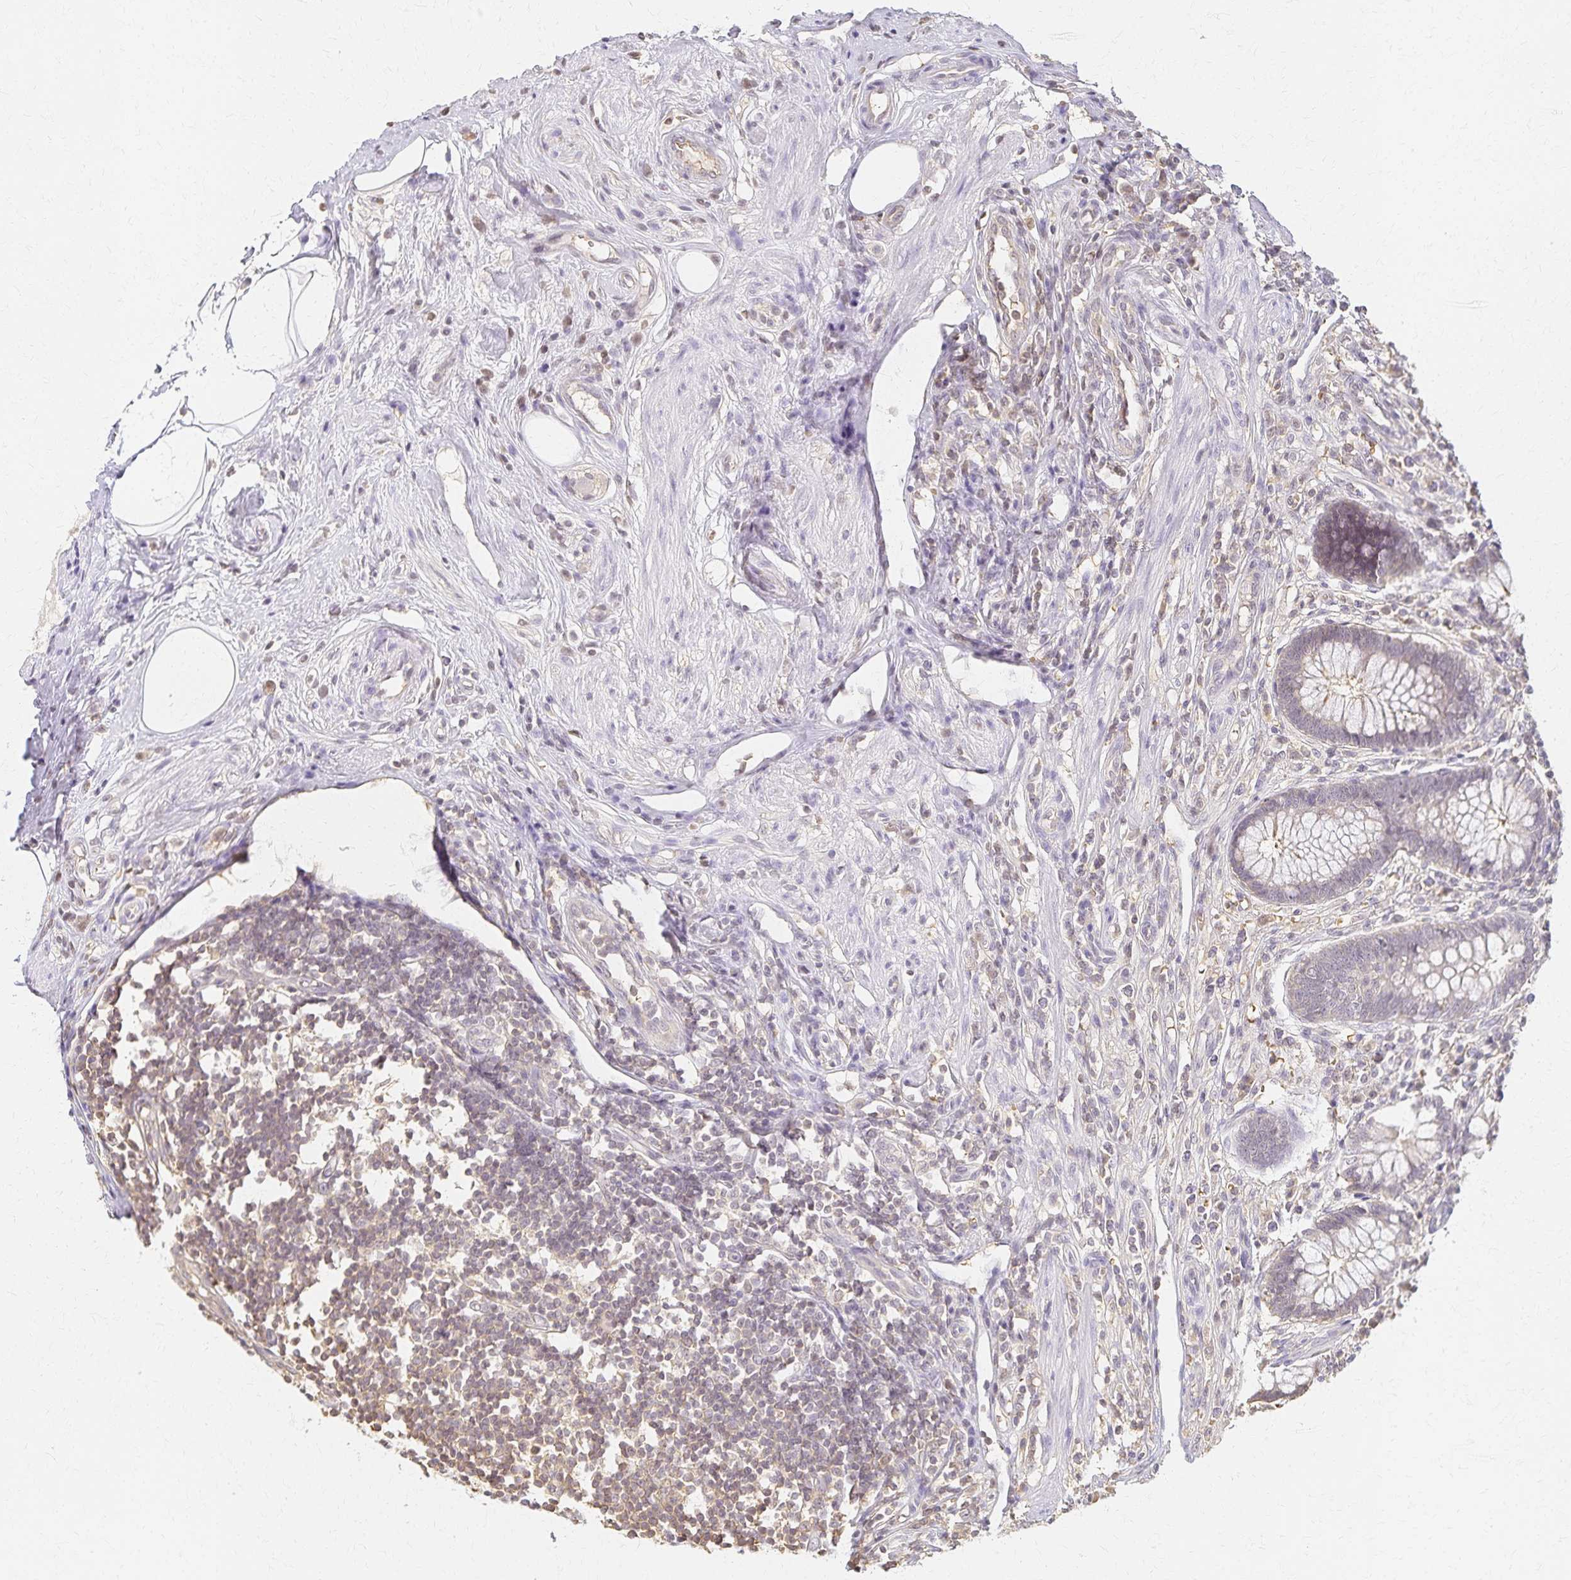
{"staining": {"intensity": "weak", "quantity": "25%-75%", "location": "cytoplasmic/membranous"}, "tissue": "appendix", "cell_type": "Glandular cells", "image_type": "normal", "snomed": [{"axis": "morphology", "description": "Normal tissue, NOS"}, {"axis": "topography", "description": "Appendix"}], "caption": "This is an image of immunohistochemistry (IHC) staining of benign appendix, which shows weak staining in the cytoplasmic/membranous of glandular cells.", "gene": "AZGP1", "patient": {"sex": "female", "age": 56}}